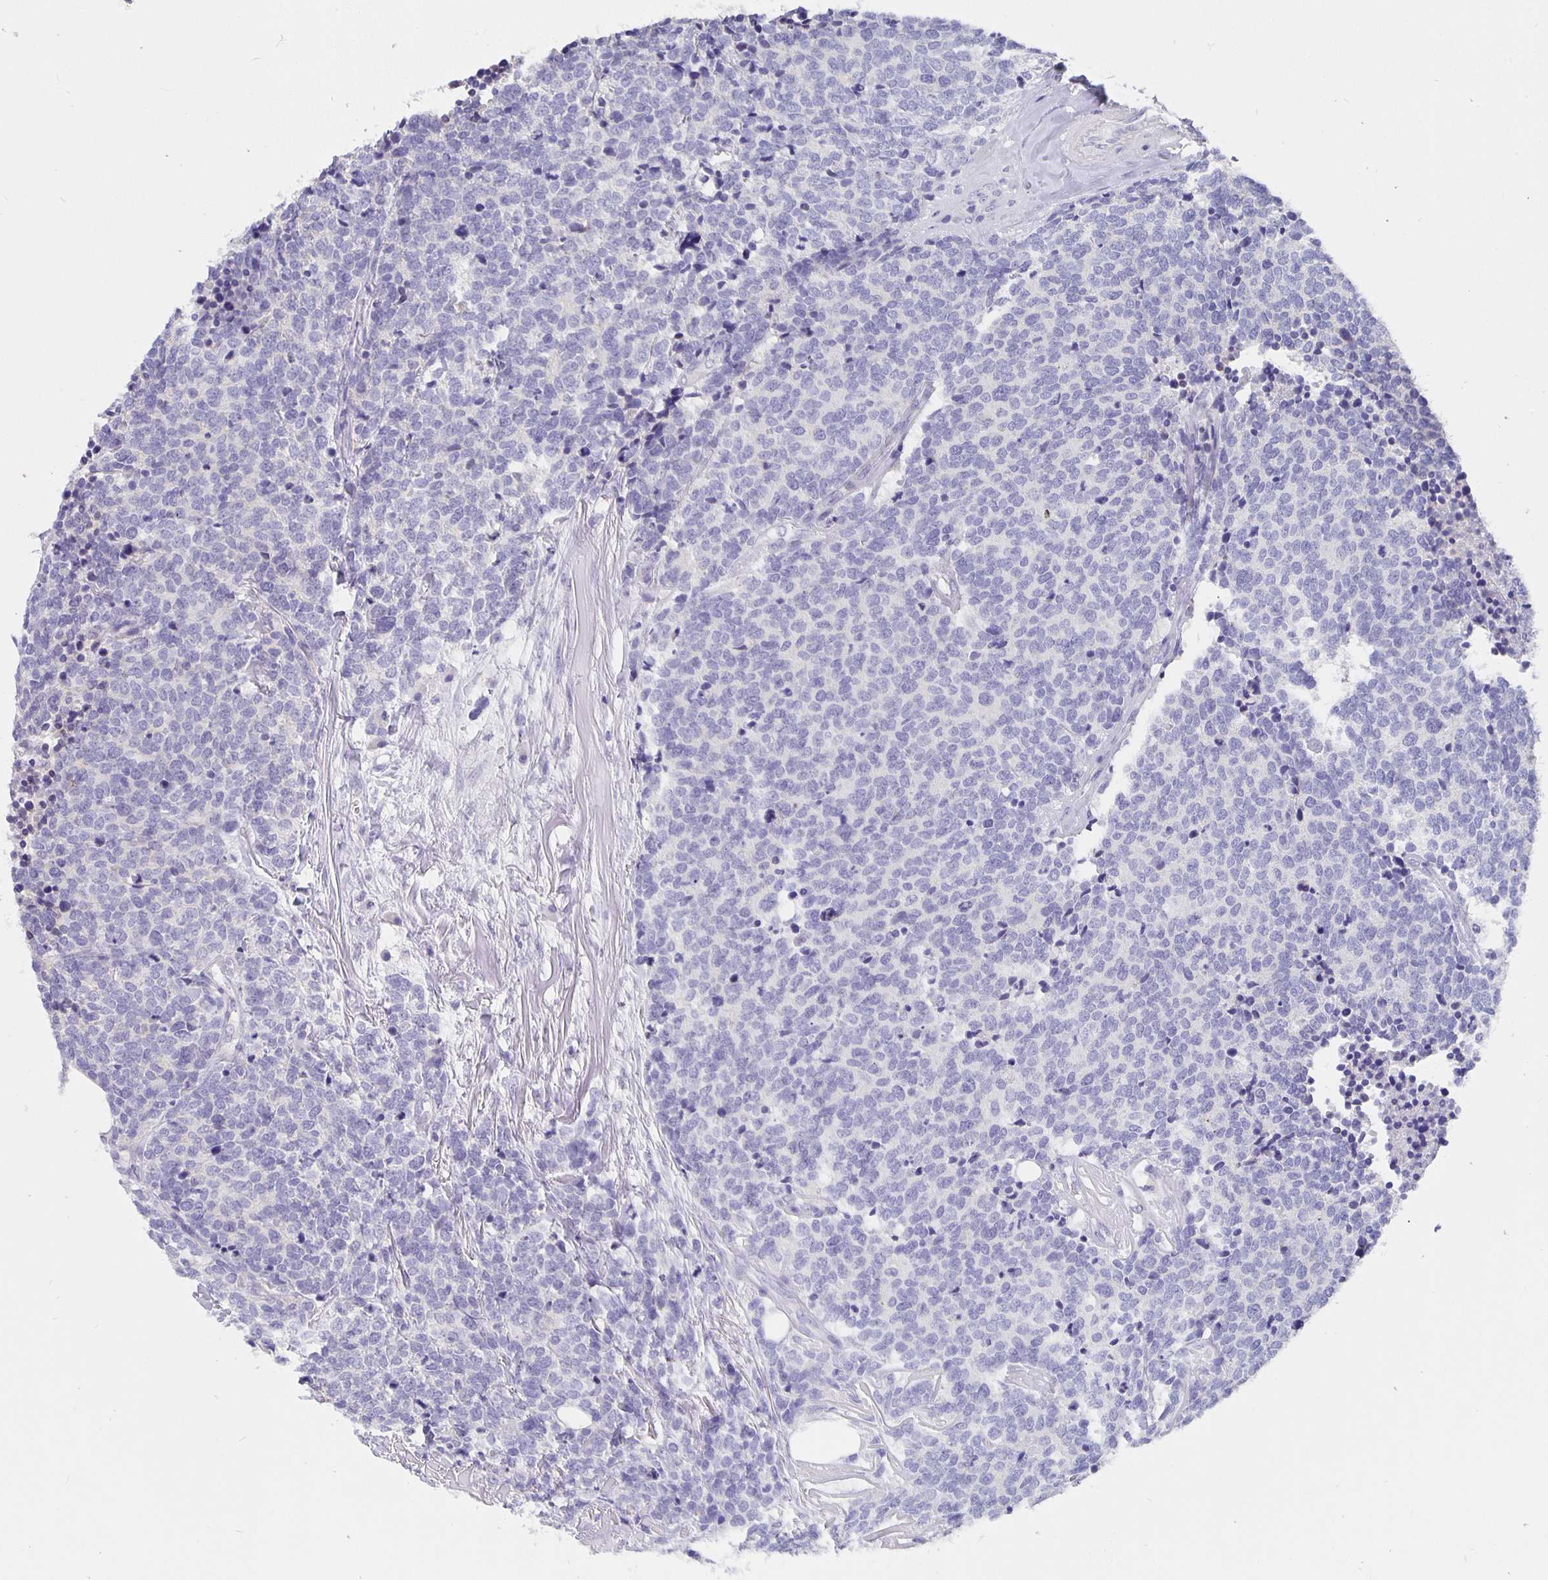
{"staining": {"intensity": "negative", "quantity": "none", "location": "none"}, "tissue": "carcinoid", "cell_type": "Tumor cells", "image_type": "cancer", "snomed": [{"axis": "morphology", "description": "Carcinoid, malignant, NOS"}, {"axis": "topography", "description": "Skin"}], "caption": "This photomicrograph is of carcinoid stained with immunohistochemistry to label a protein in brown with the nuclei are counter-stained blue. There is no expression in tumor cells.", "gene": "CFAP74", "patient": {"sex": "female", "age": 79}}